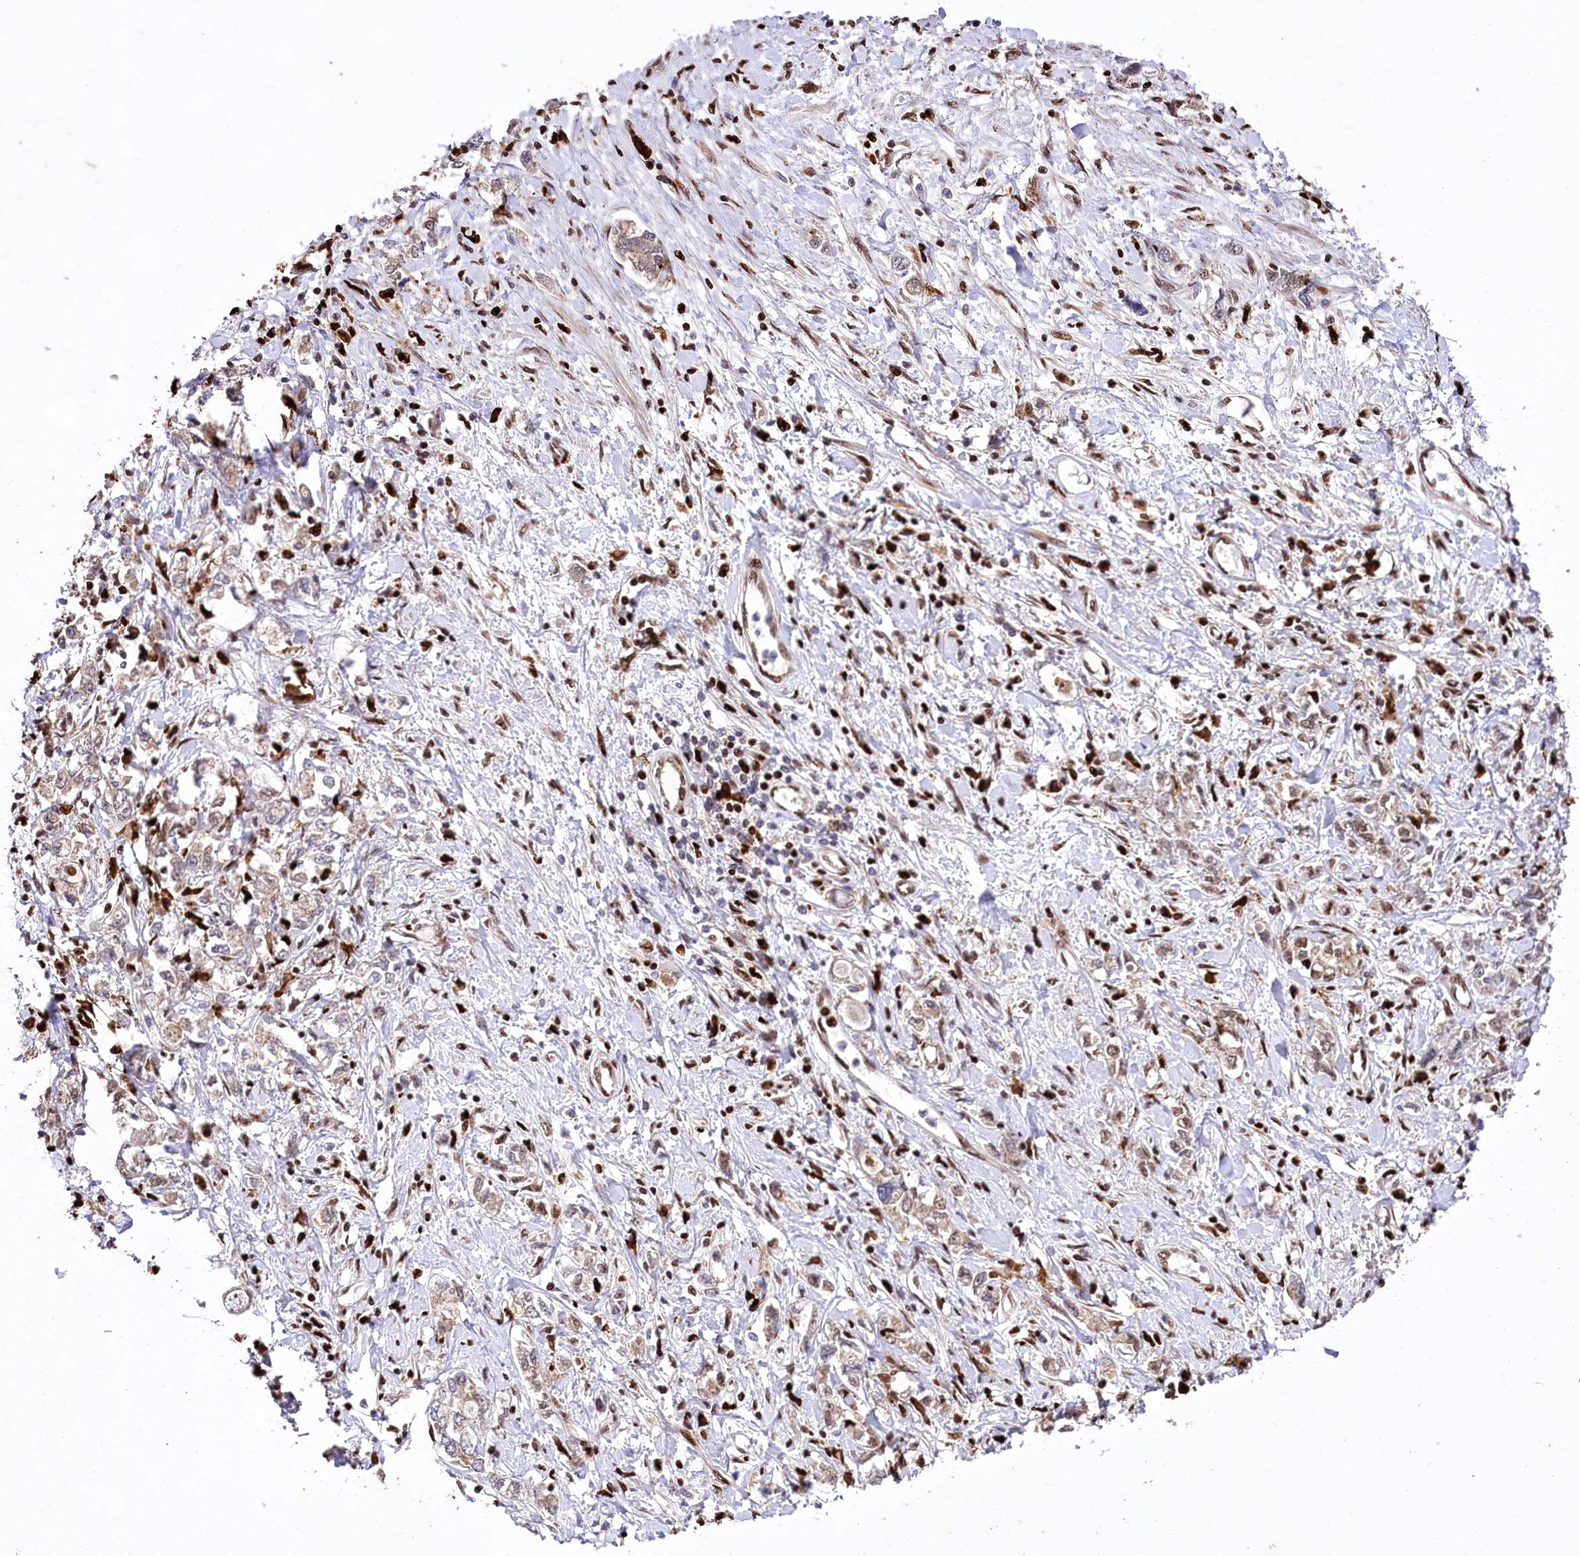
{"staining": {"intensity": "weak", "quantity": "25%-75%", "location": "cytoplasmic/membranous"}, "tissue": "stomach cancer", "cell_type": "Tumor cells", "image_type": "cancer", "snomed": [{"axis": "morphology", "description": "Adenocarcinoma, NOS"}, {"axis": "topography", "description": "Stomach"}], "caption": "IHC staining of stomach cancer (adenocarcinoma), which demonstrates low levels of weak cytoplasmic/membranous expression in about 25%-75% of tumor cells indicating weak cytoplasmic/membranous protein expression. The staining was performed using DAB (brown) for protein detection and nuclei were counterstained in hematoxylin (blue).", "gene": "FIGN", "patient": {"sex": "female", "age": 76}}